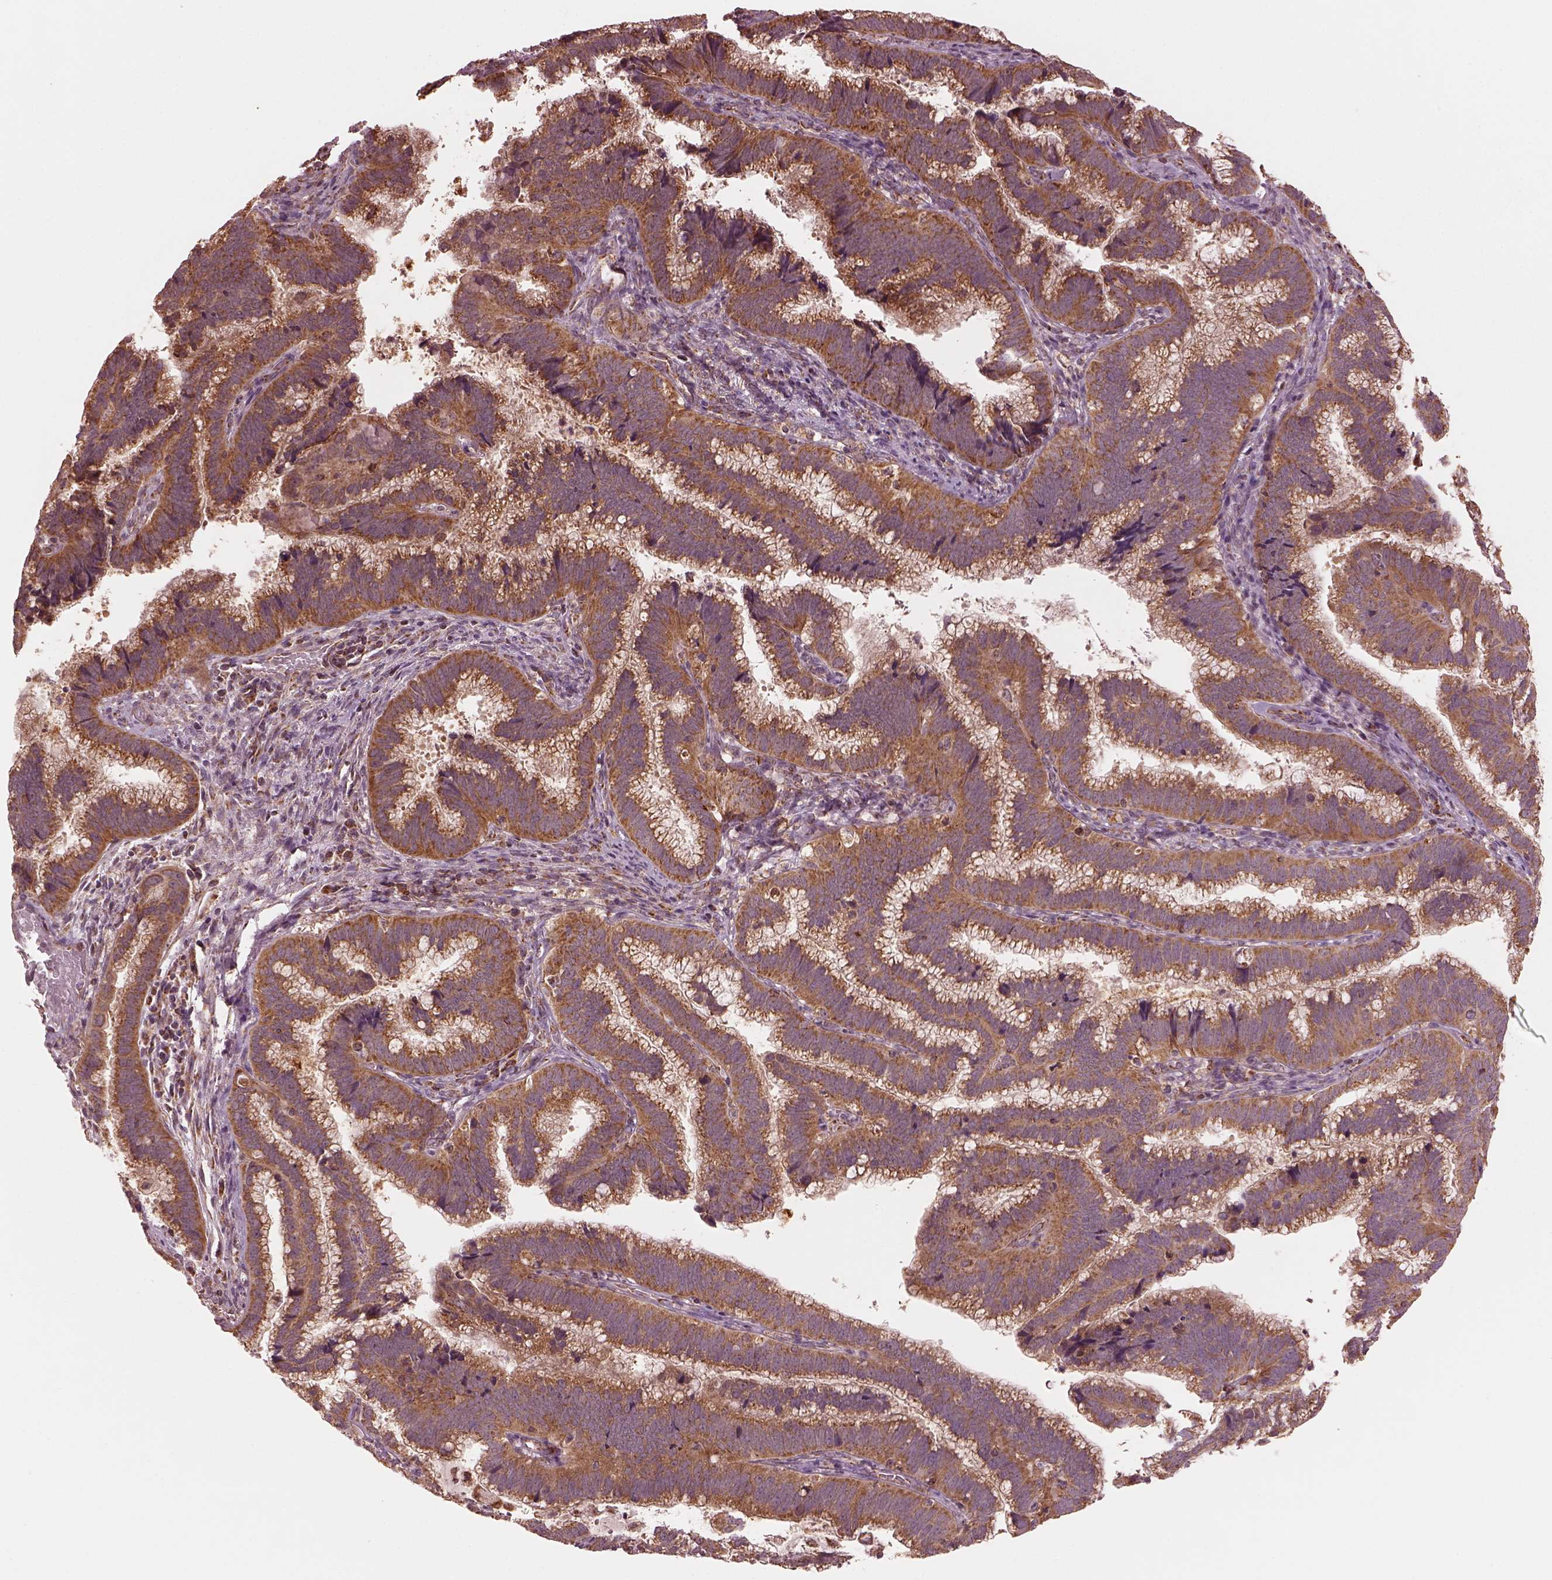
{"staining": {"intensity": "moderate", "quantity": ">75%", "location": "cytoplasmic/membranous"}, "tissue": "cervical cancer", "cell_type": "Tumor cells", "image_type": "cancer", "snomed": [{"axis": "morphology", "description": "Adenocarcinoma, NOS"}, {"axis": "topography", "description": "Cervix"}], "caption": "This is an image of immunohistochemistry (IHC) staining of cervical cancer (adenocarcinoma), which shows moderate staining in the cytoplasmic/membranous of tumor cells.", "gene": "NDUFB10", "patient": {"sex": "female", "age": 61}}